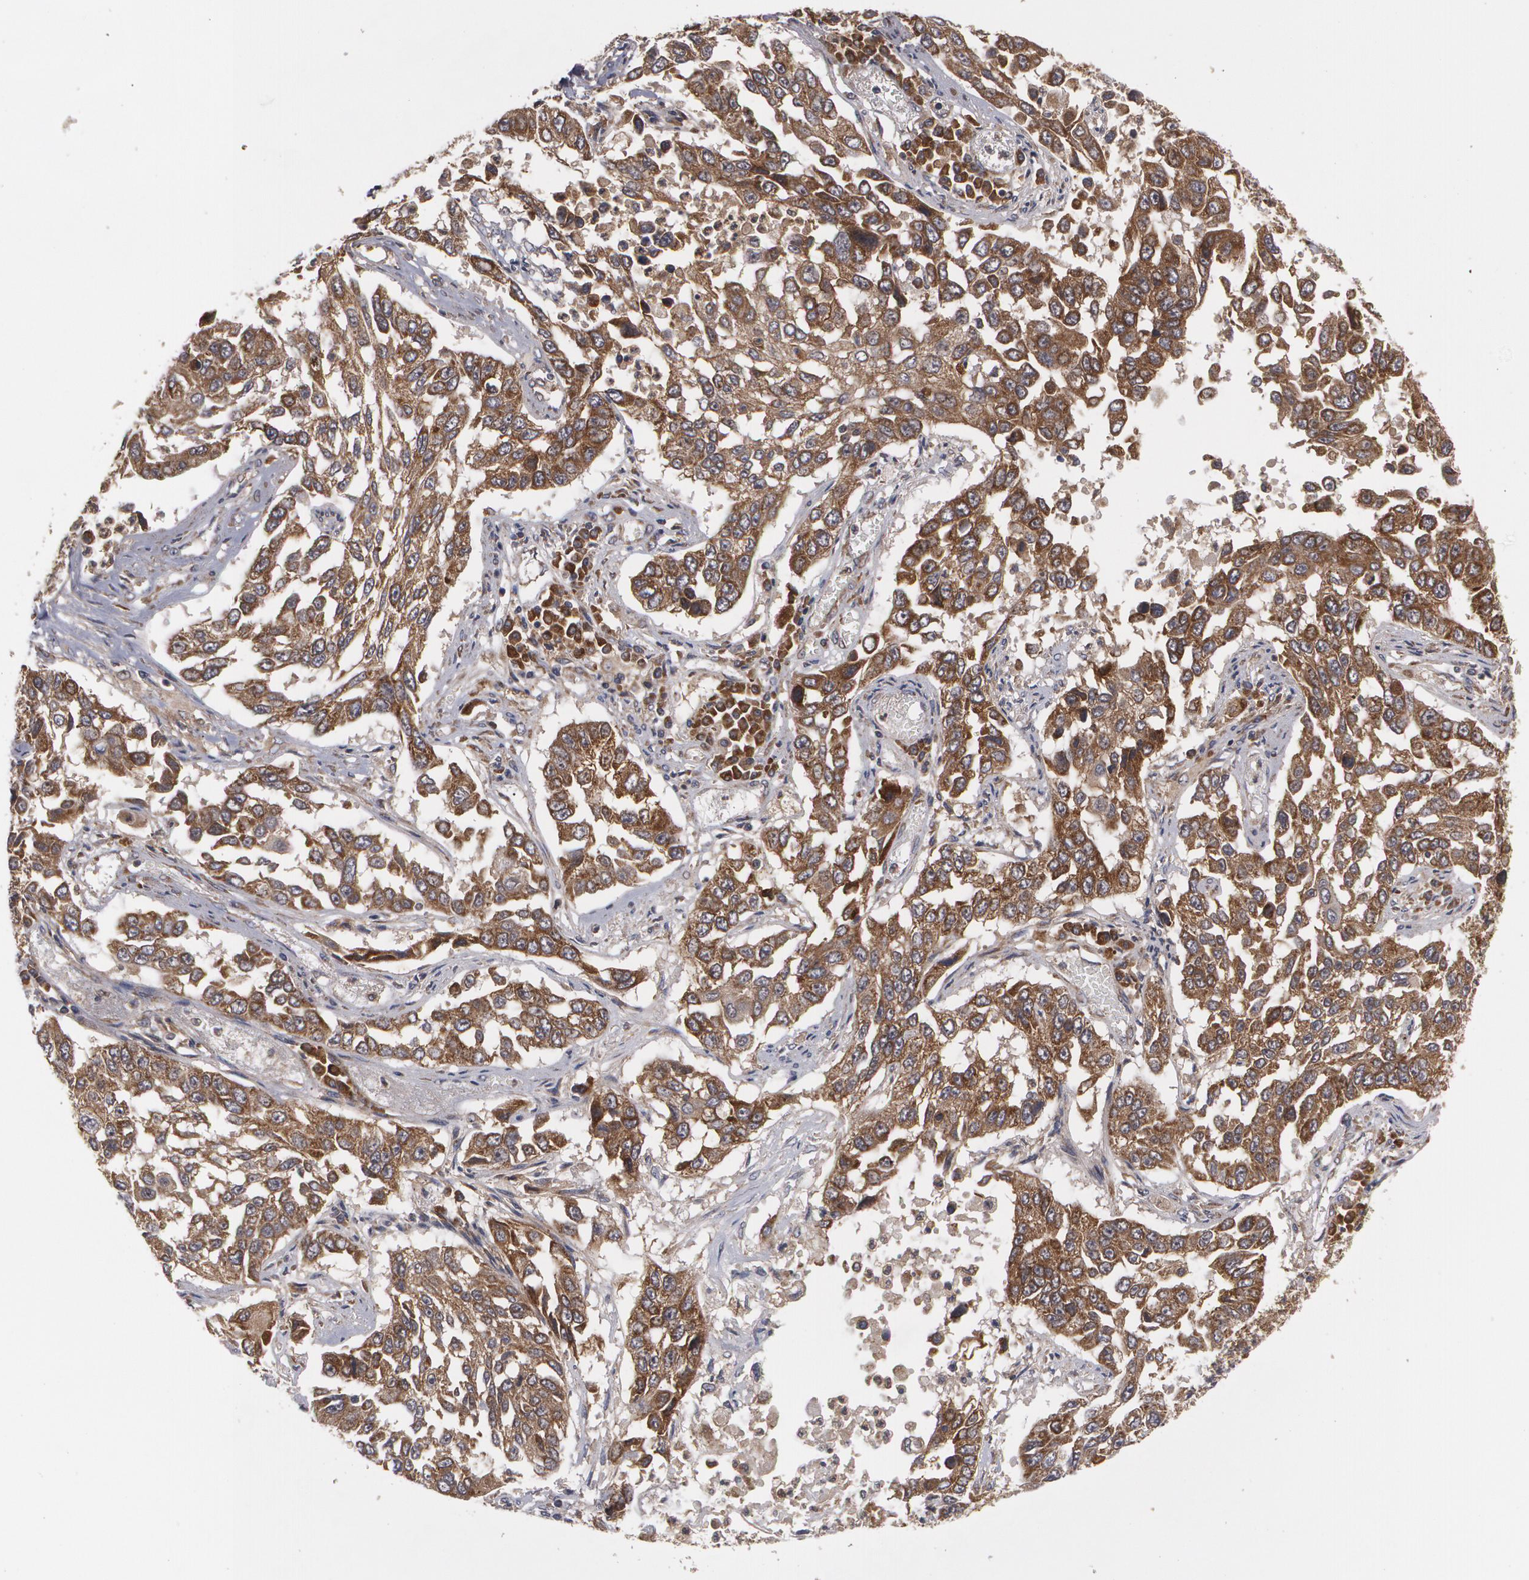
{"staining": {"intensity": "moderate", "quantity": ">75%", "location": "cytoplasmic/membranous"}, "tissue": "lung cancer", "cell_type": "Tumor cells", "image_type": "cancer", "snomed": [{"axis": "morphology", "description": "Squamous cell carcinoma, NOS"}, {"axis": "topography", "description": "Lung"}], "caption": "Immunohistochemistry photomicrograph of human squamous cell carcinoma (lung) stained for a protein (brown), which demonstrates medium levels of moderate cytoplasmic/membranous positivity in approximately >75% of tumor cells.", "gene": "BMP6", "patient": {"sex": "male", "age": 71}}